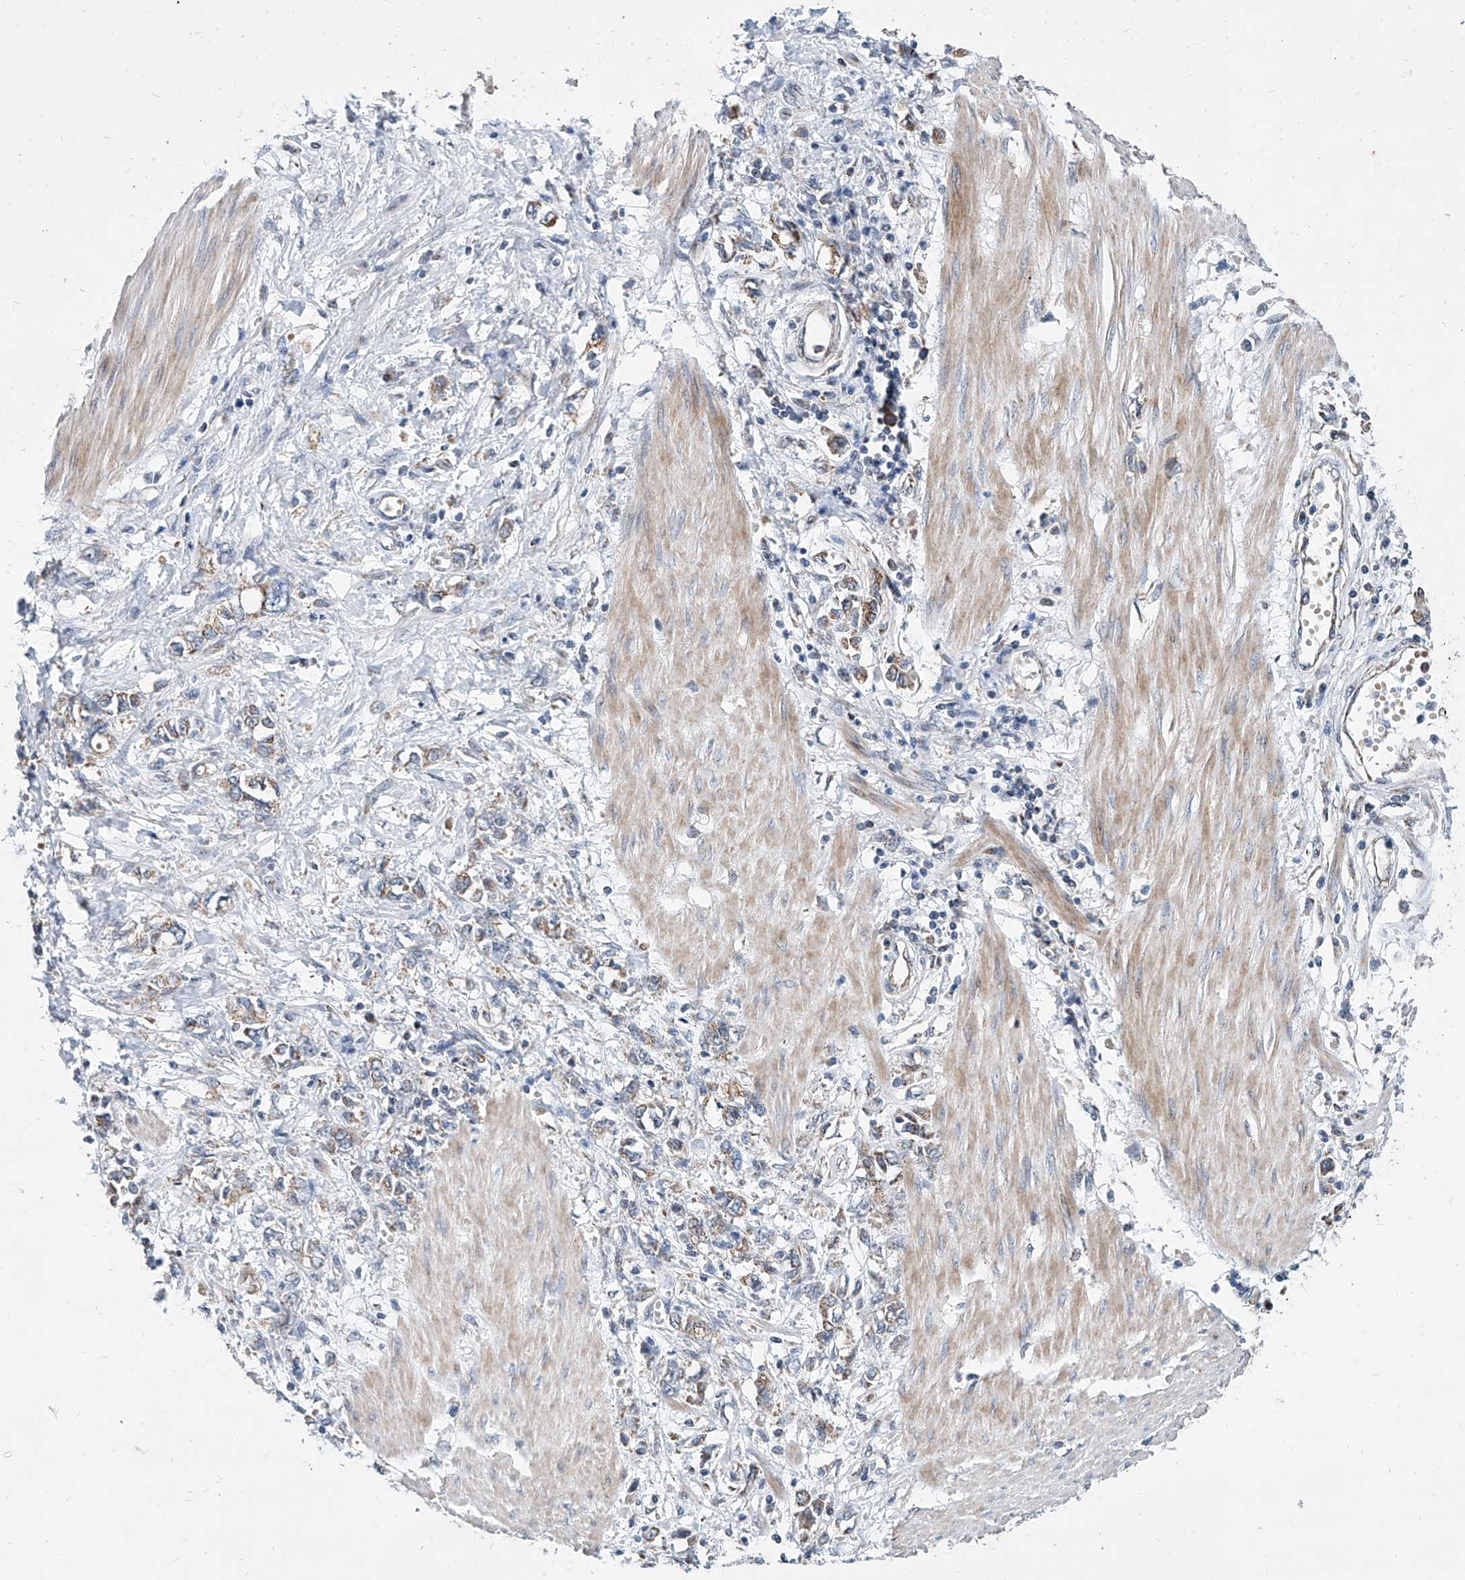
{"staining": {"intensity": "moderate", "quantity": ">75%", "location": "cytoplasmic/membranous"}, "tissue": "stomach cancer", "cell_type": "Tumor cells", "image_type": "cancer", "snomed": [{"axis": "morphology", "description": "Adenocarcinoma, NOS"}, {"axis": "topography", "description": "Stomach"}], "caption": "Immunohistochemical staining of stomach cancer (adenocarcinoma) exhibits moderate cytoplasmic/membranous protein expression in approximately >75% of tumor cells.", "gene": "USP48", "patient": {"sex": "female", "age": 76}}